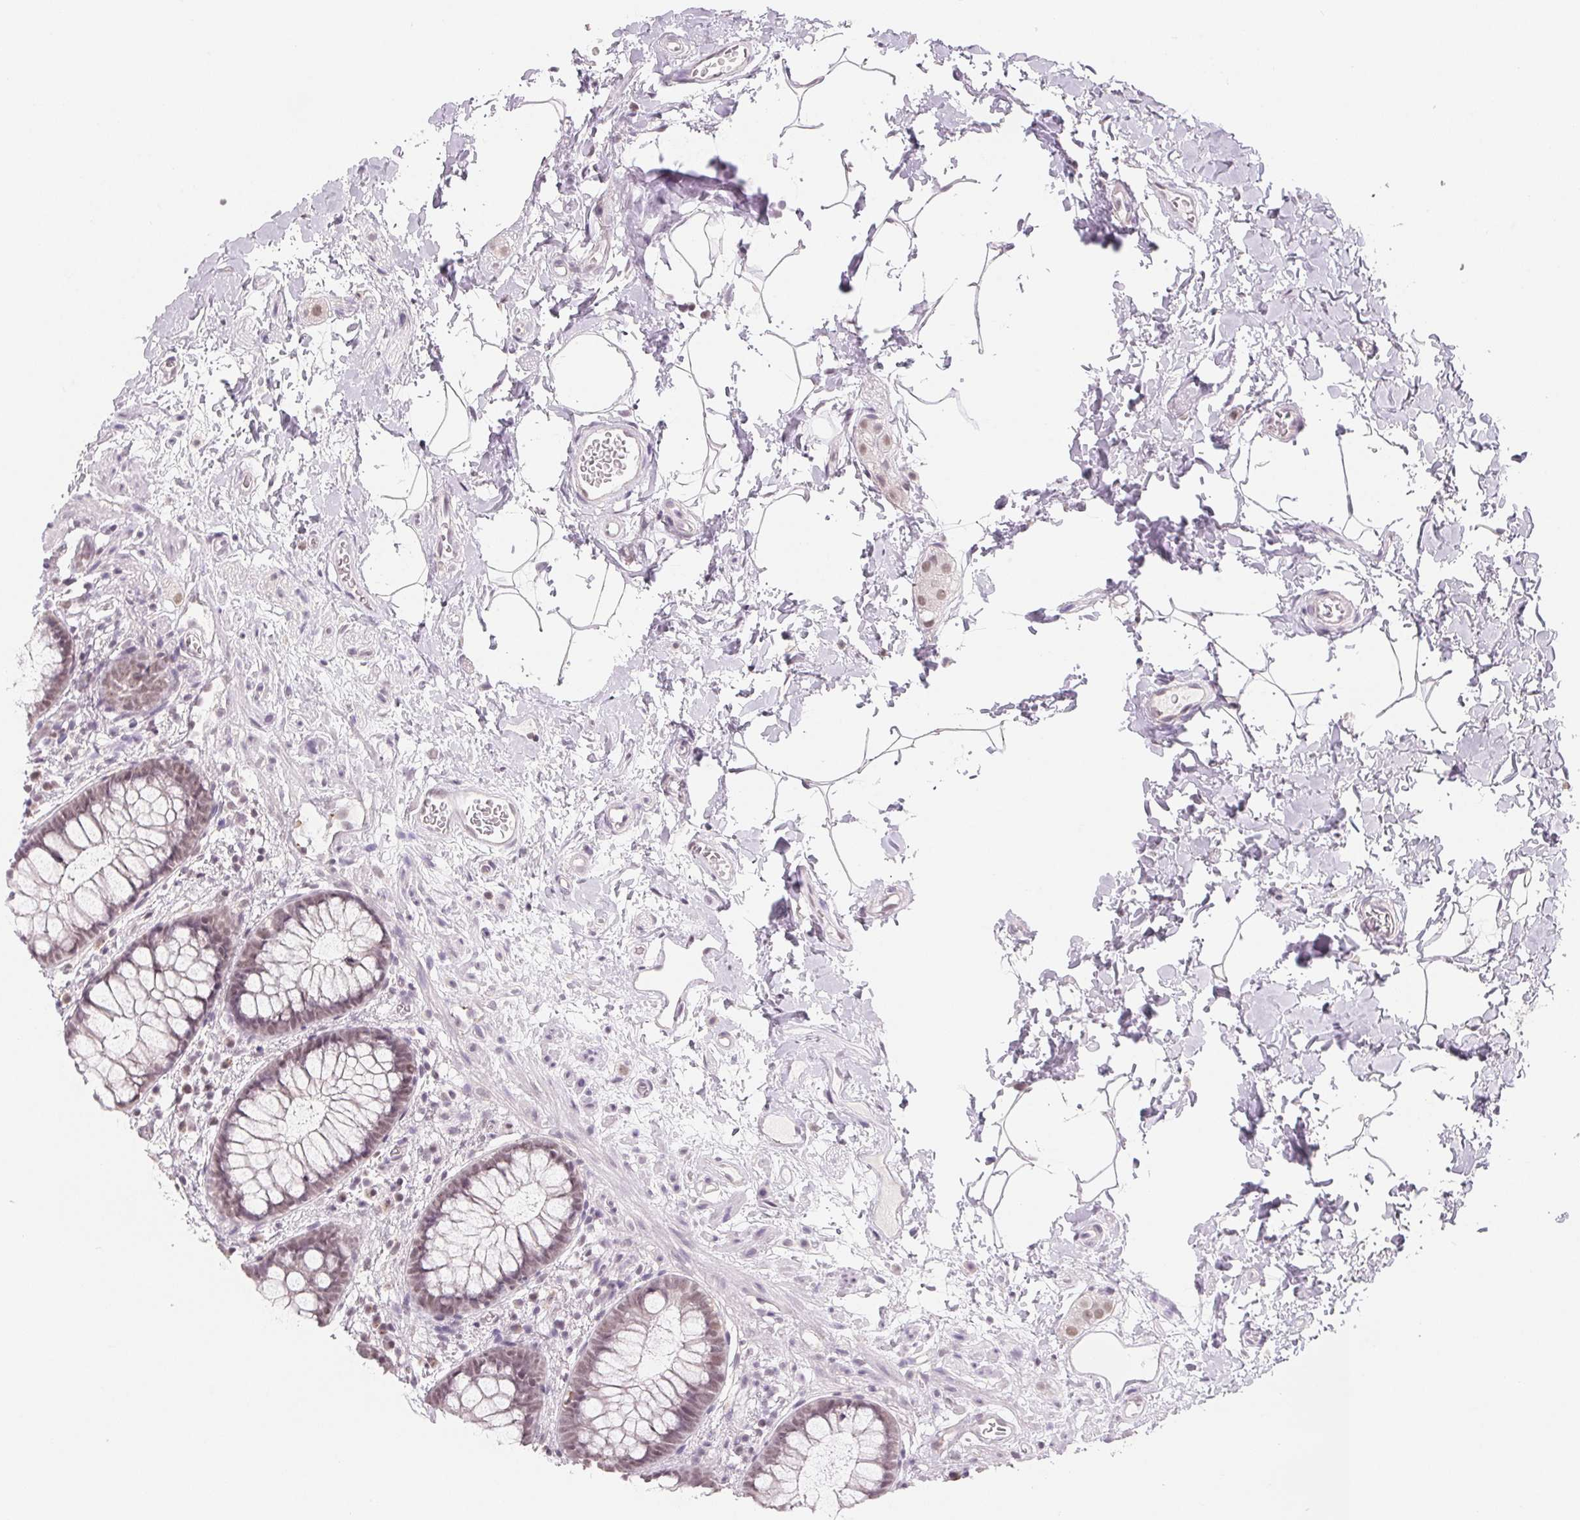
{"staining": {"intensity": "weak", "quantity": "25%-75%", "location": "nuclear"}, "tissue": "rectum", "cell_type": "Glandular cells", "image_type": "normal", "snomed": [{"axis": "morphology", "description": "Normal tissue, NOS"}, {"axis": "topography", "description": "Rectum"}], "caption": "IHC image of unremarkable rectum: human rectum stained using immunohistochemistry reveals low levels of weak protein expression localized specifically in the nuclear of glandular cells, appearing as a nuclear brown color.", "gene": "NXF3", "patient": {"sex": "female", "age": 62}}